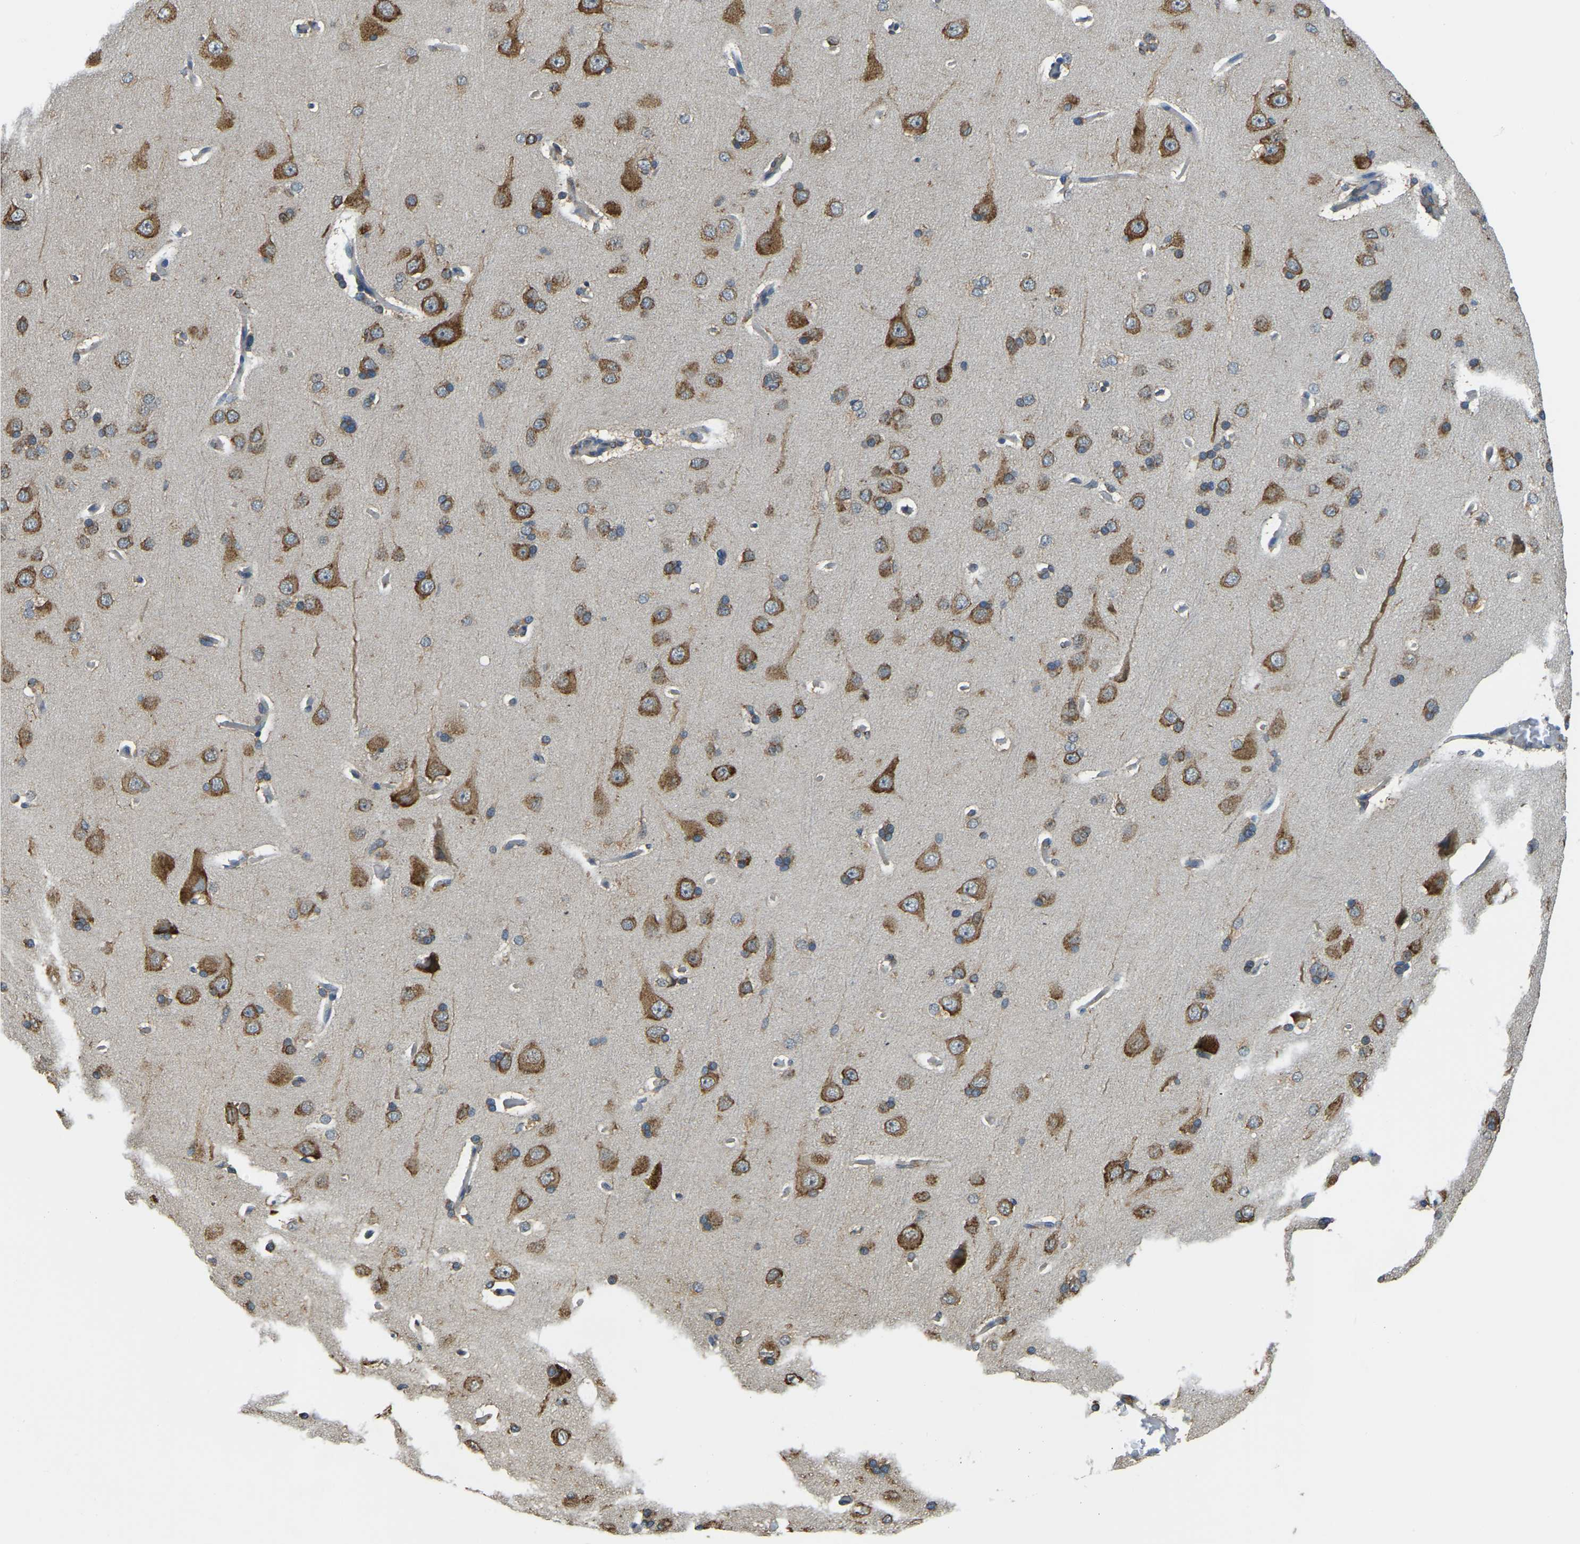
{"staining": {"intensity": "moderate", "quantity": "25%-75%", "location": "cytoplasmic/membranous"}, "tissue": "cerebral cortex", "cell_type": "Endothelial cells", "image_type": "normal", "snomed": [{"axis": "morphology", "description": "Normal tissue, NOS"}, {"axis": "topography", "description": "Cerebral cortex"}], "caption": "Endothelial cells reveal medium levels of moderate cytoplasmic/membranous staining in approximately 25%-75% of cells in benign cerebral cortex. (Stains: DAB in brown, nuclei in blue, Microscopy: brightfield microscopy at high magnification).", "gene": "RNF115", "patient": {"sex": "male", "age": 62}}